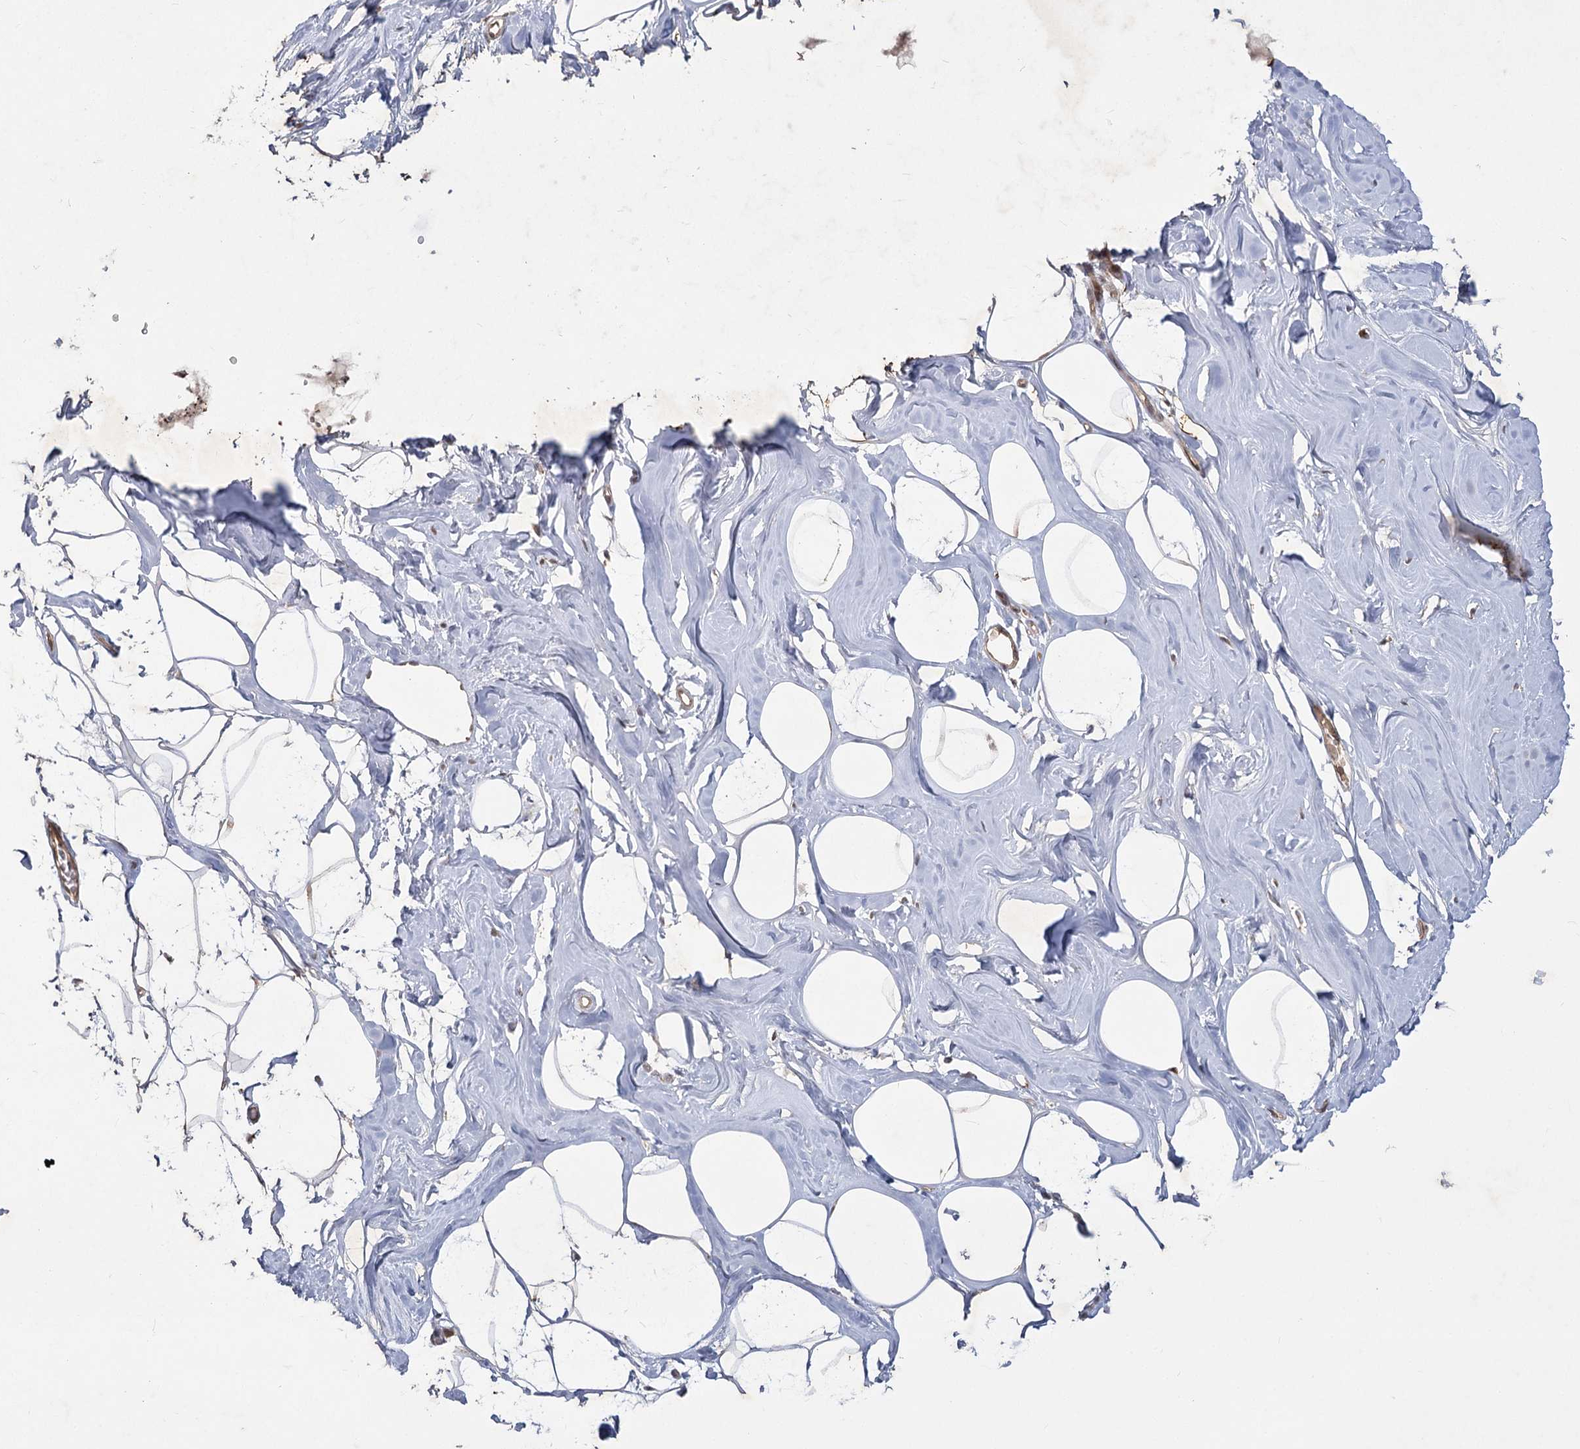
{"staining": {"intensity": "moderate", "quantity": ">75%", "location": "cytoplasmic/membranous"}, "tissue": "adipose tissue", "cell_type": "Adipocytes", "image_type": "normal", "snomed": [{"axis": "morphology", "description": "Normal tissue, NOS"}, {"axis": "morphology", "description": "Fibrosis, NOS"}, {"axis": "topography", "description": "Breast"}, {"axis": "topography", "description": "Adipose tissue"}], "caption": "Normal adipose tissue reveals moderate cytoplasmic/membranous staining in about >75% of adipocytes, visualized by immunohistochemistry. The protein of interest is stained brown, and the nuclei are stained in blue (DAB IHC with brightfield microscopy, high magnification).", "gene": "MDFIC", "patient": {"sex": "female", "age": 39}}